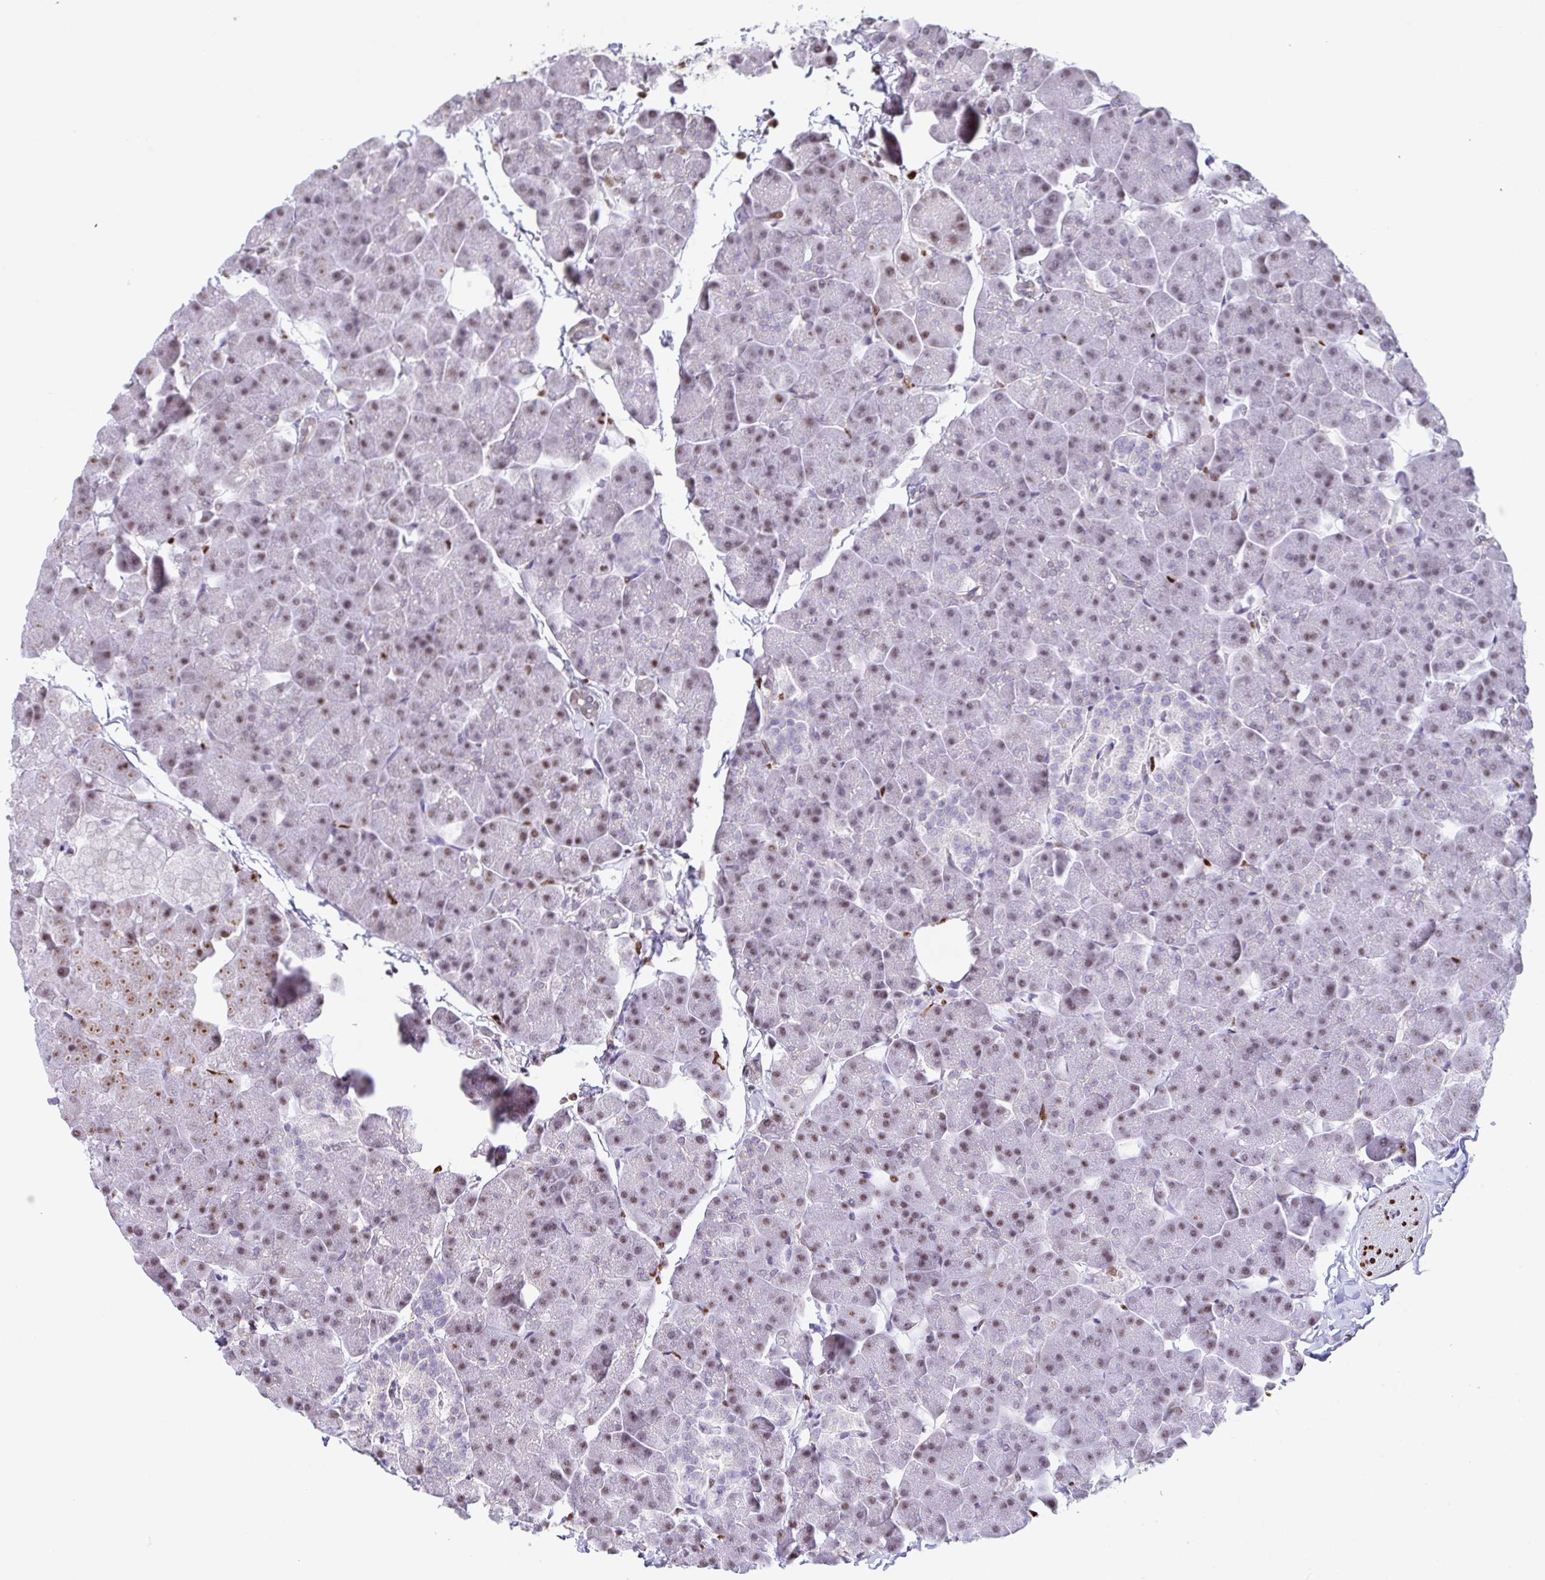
{"staining": {"intensity": "moderate", "quantity": ">75%", "location": "nuclear"}, "tissue": "pancreas", "cell_type": "Exocrine glandular cells", "image_type": "normal", "snomed": [{"axis": "morphology", "description": "Normal tissue, NOS"}, {"axis": "topography", "description": "Pancreas"}], "caption": "A high-resolution photomicrograph shows IHC staining of unremarkable pancreas, which demonstrates moderate nuclear expression in about >75% of exocrine glandular cells.", "gene": "BTBD10", "patient": {"sex": "male", "age": 35}}